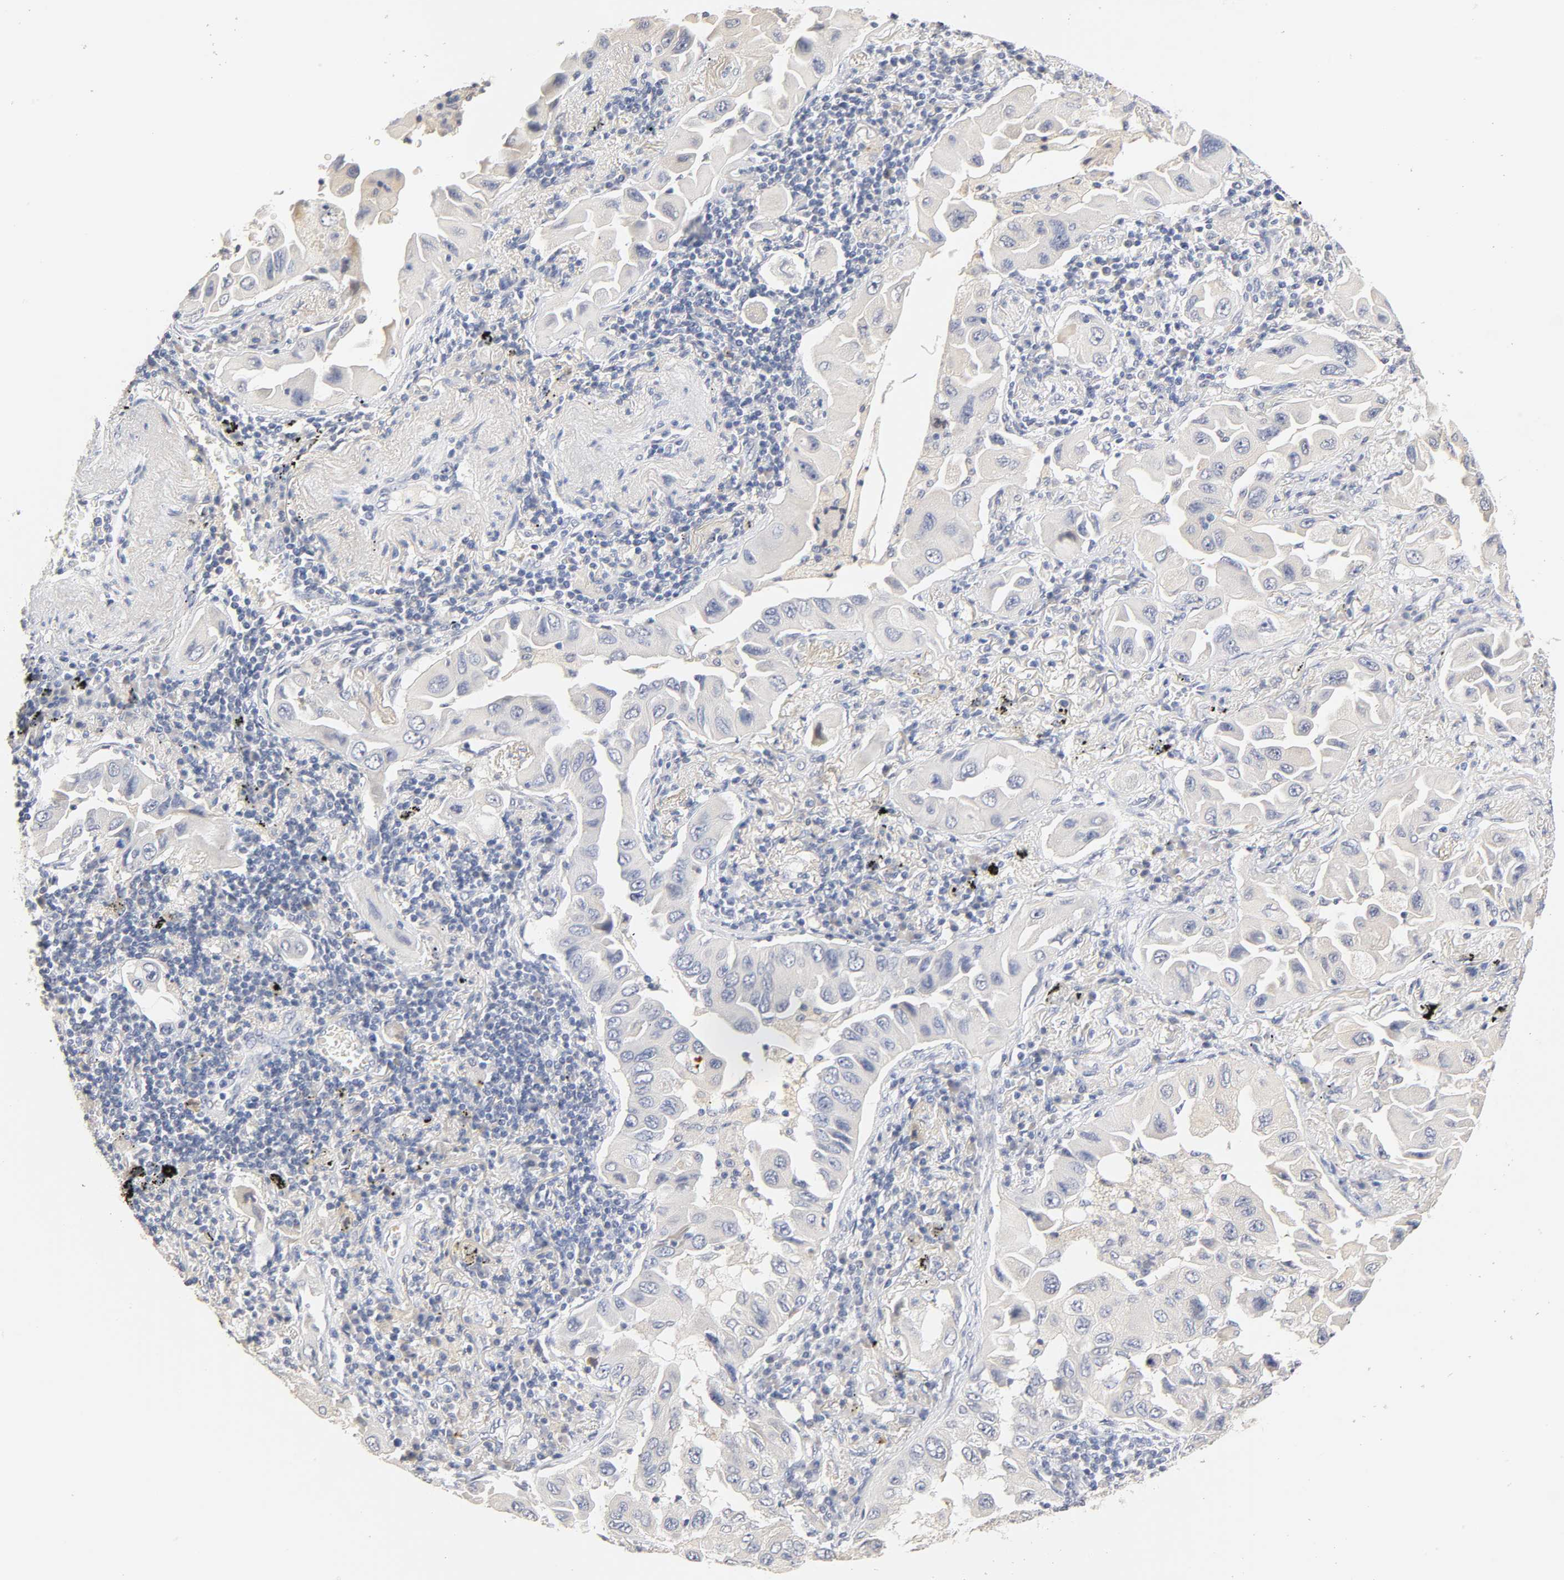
{"staining": {"intensity": "negative", "quantity": "none", "location": "none"}, "tissue": "lung cancer", "cell_type": "Tumor cells", "image_type": "cancer", "snomed": [{"axis": "morphology", "description": "Adenocarcinoma, NOS"}, {"axis": "topography", "description": "Lung"}], "caption": "Tumor cells are negative for brown protein staining in lung cancer.", "gene": "OVOL1", "patient": {"sex": "female", "age": 65}}